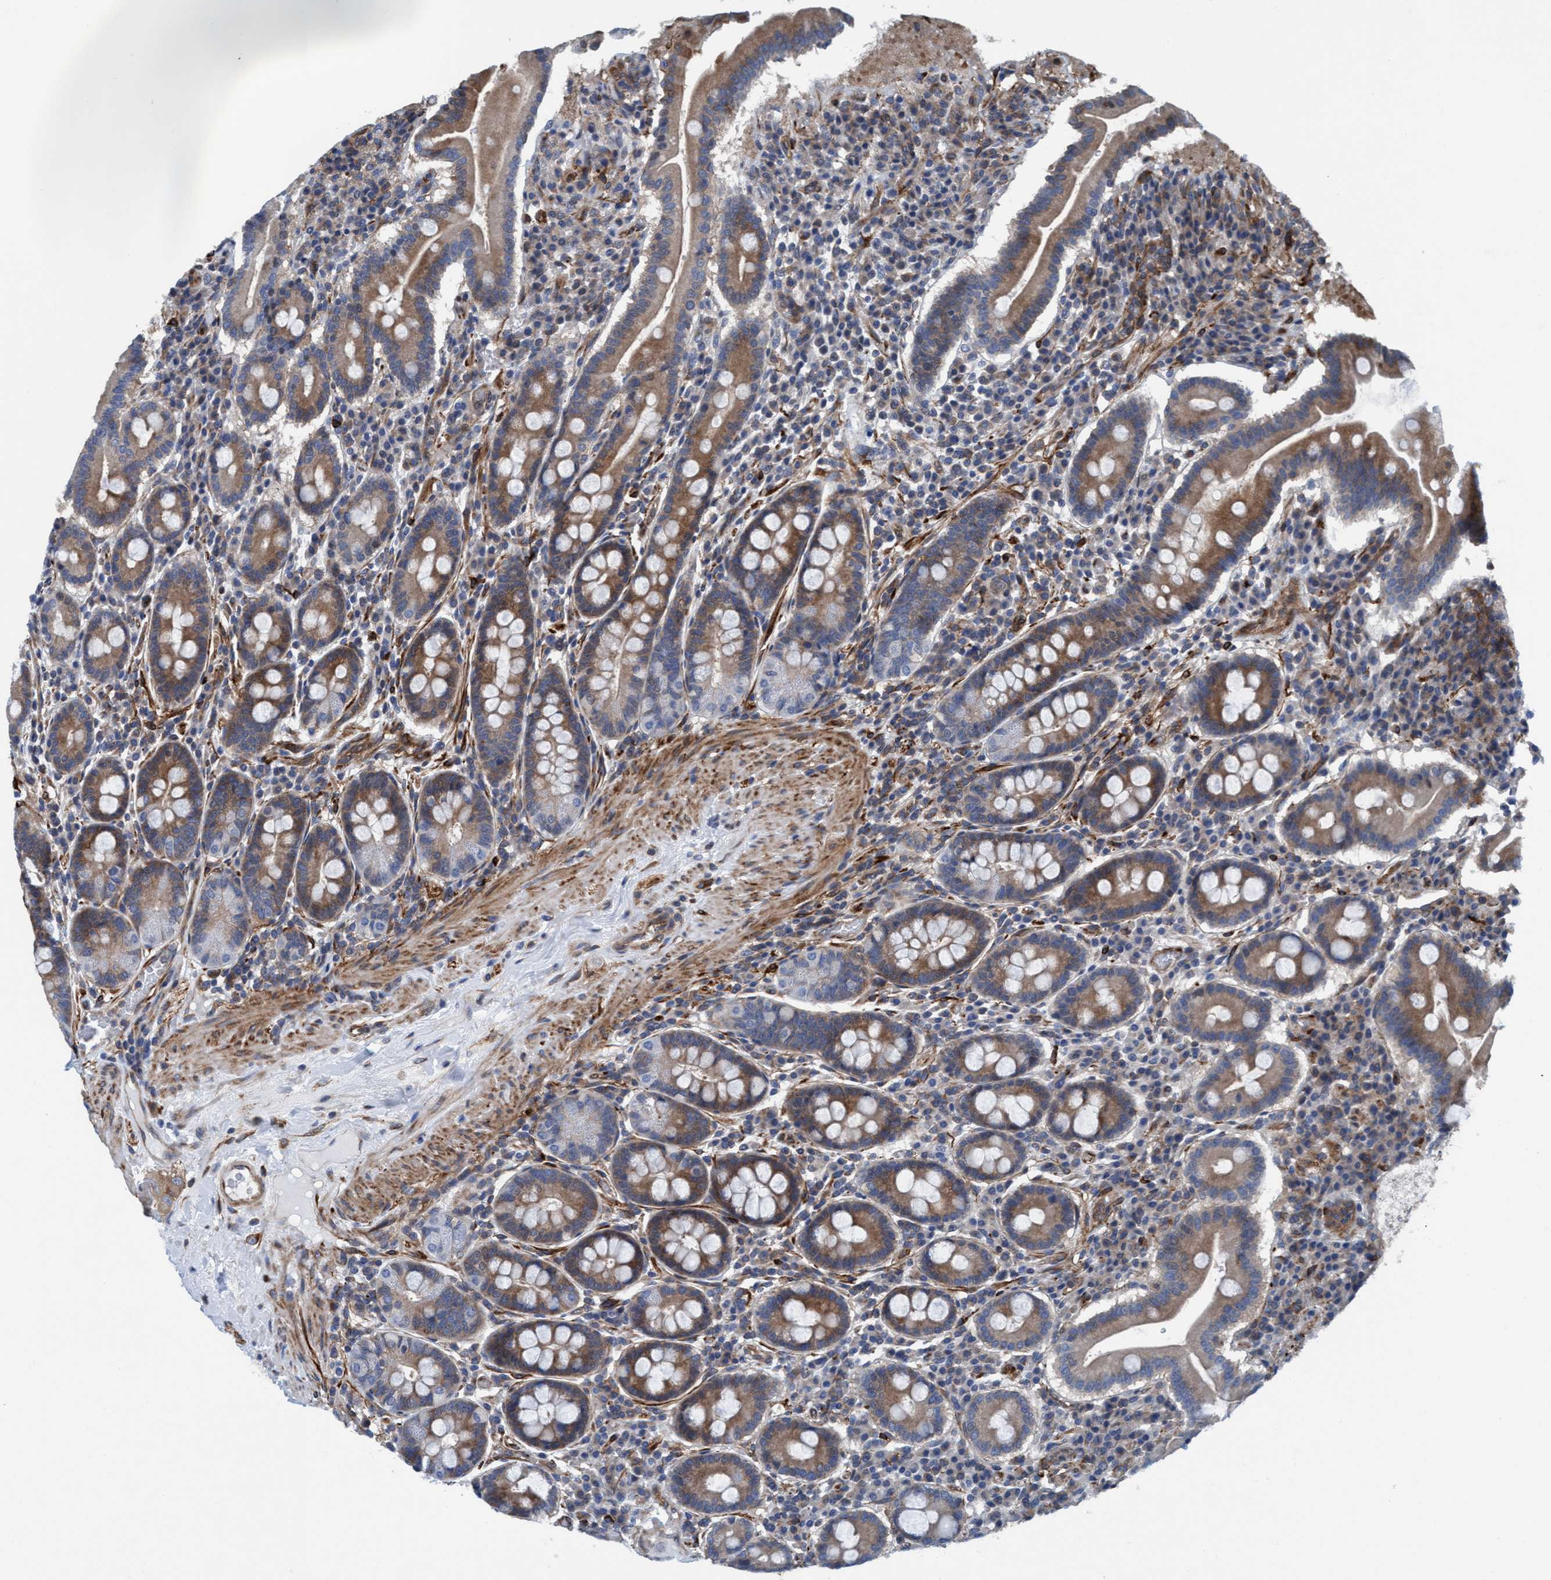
{"staining": {"intensity": "moderate", "quantity": ">75%", "location": "cytoplasmic/membranous"}, "tissue": "duodenum", "cell_type": "Glandular cells", "image_type": "normal", "snomed": [{"axis": "morphology", "description": "Normal tissue, NOS"}, {"axis": "topography", "description": "Duodenum"}], "caption": "Immunohistochemistry photomicrograph of benign duodenum: duodenum stained using immunohistochemistry demonstrates medium levels of moderate protein expression localized specifically in the cytoplasmic/membranous of glandular cells, appearing as a cytoplasmic/membranous brown color.", "gene": "NMT1", "patient": {"sex": "male", "age": 50}}